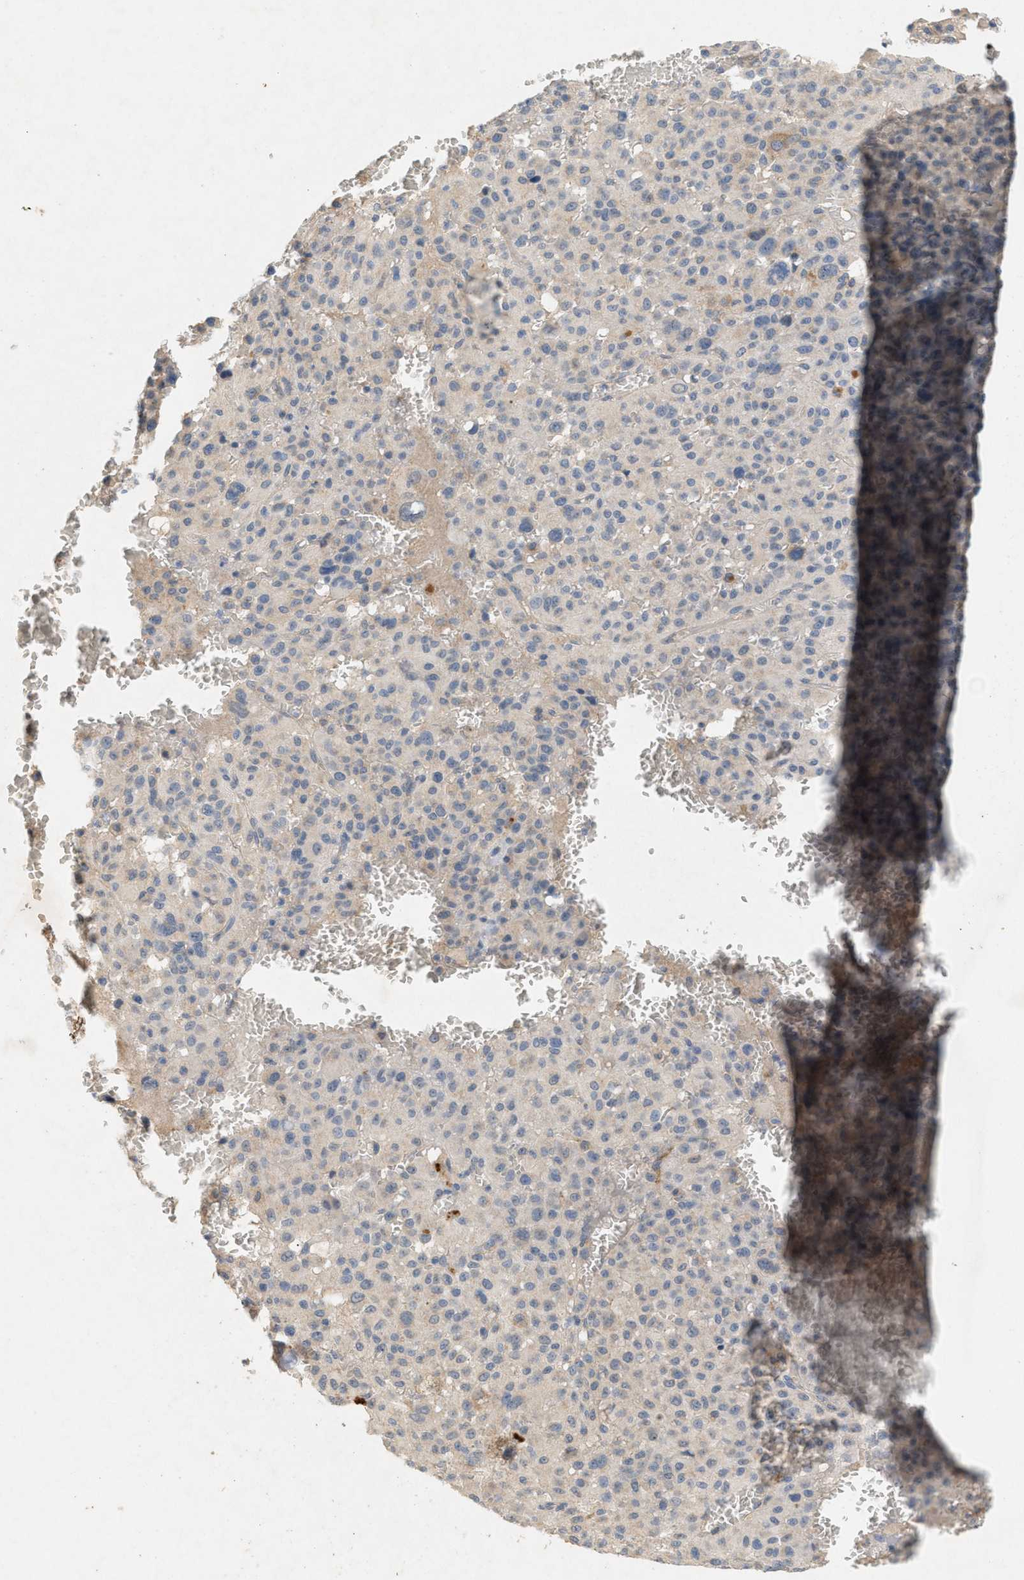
{"staining": {"intensity": "negative", "quantity": "none", "location": "none"}, "tissue": "melanoma", "cell_type": "Tumor cells", "image_type": "cancer", "snomed": [{"axis": "morphology", "description": "Malignant melanoma, Metastatic site"}, {"axis": "topography", "description": "Skin"}], "caption": "Tumor cells show no significant staining in malignant melanoma (metastatic site). (Brightfield microscopy of DAB immunohistochemistry (IHC) at high magnification).", "gene": "DCAF7", "patient": {"sex": "female", "age": 74}}